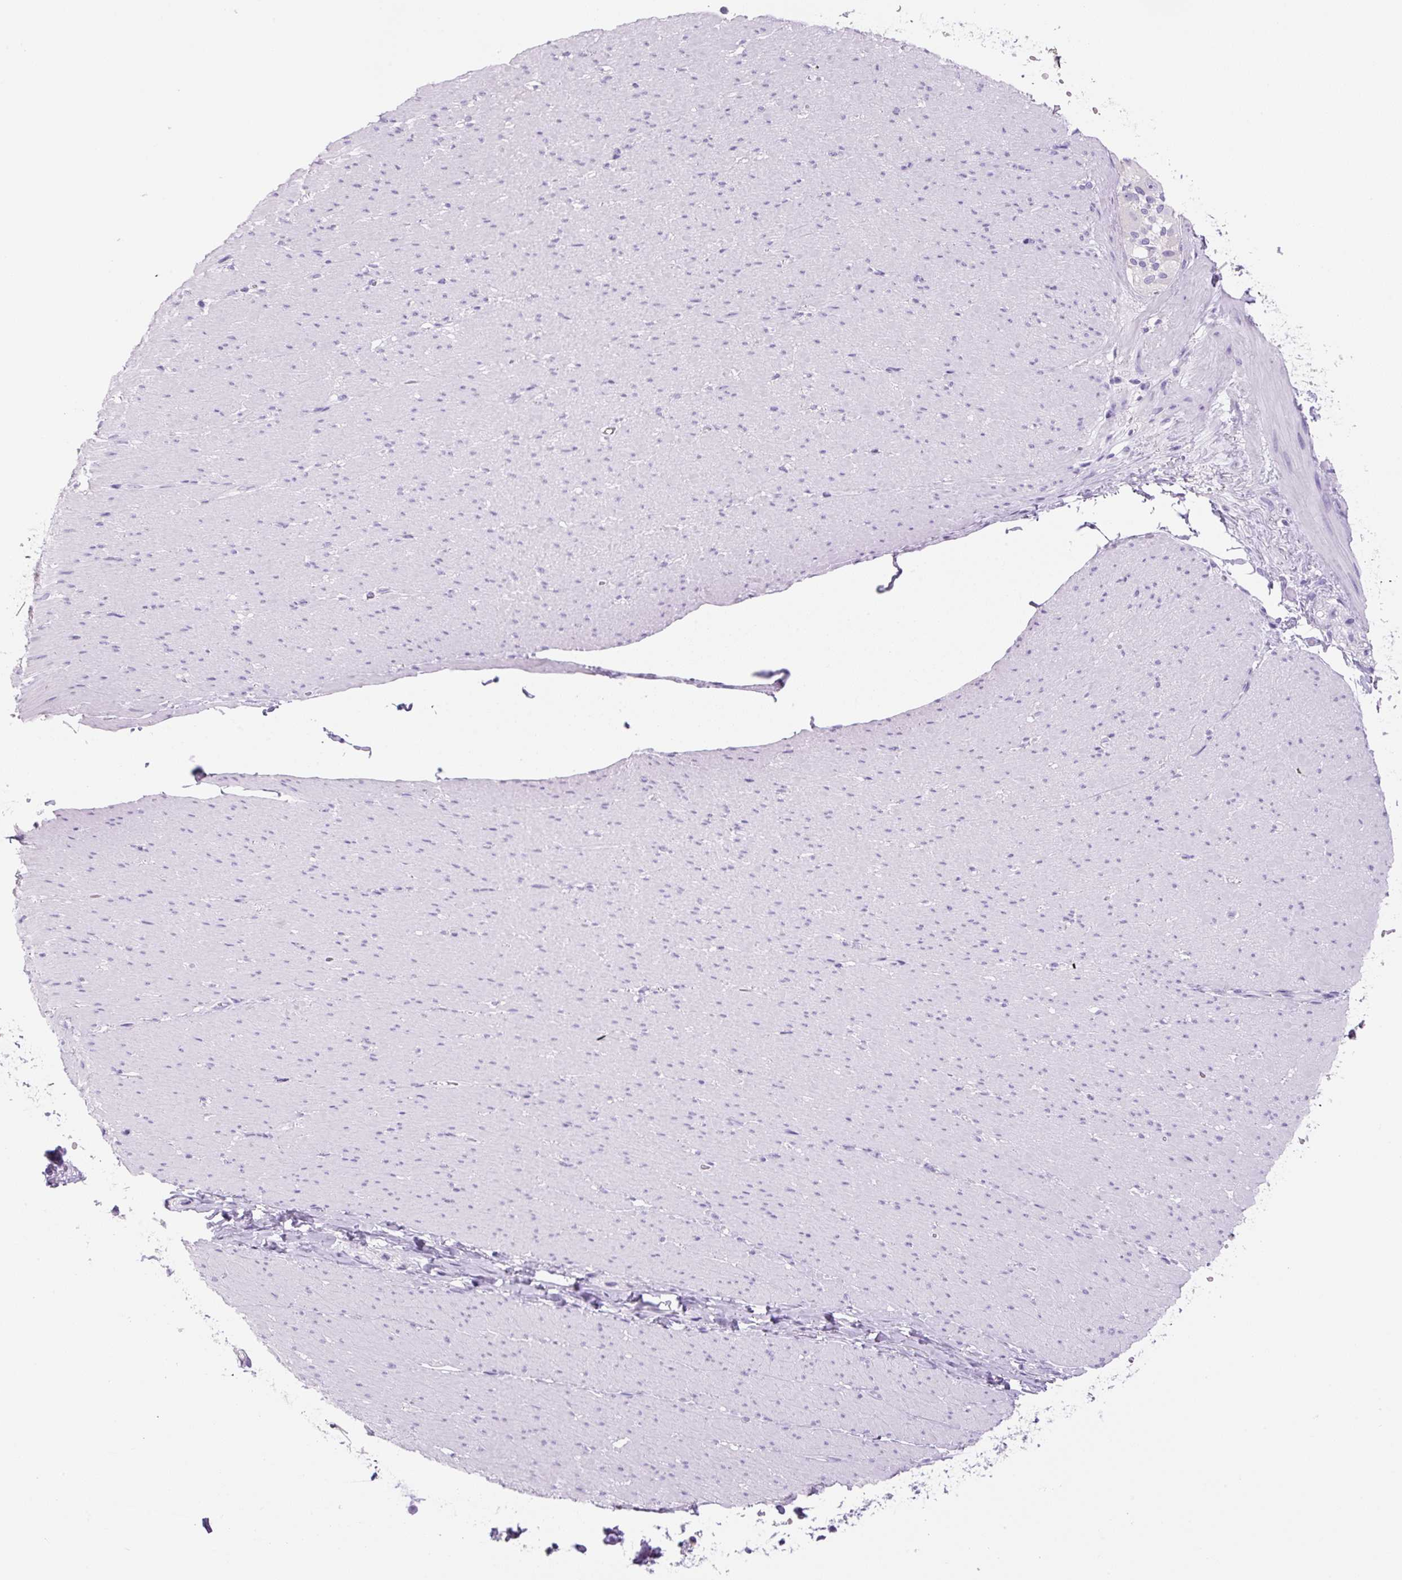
{"staining": {"intensity": "negative", "quantity": "none", "location": "none"}, "tissue": "smooth muscle", "cell_type": "Smooth muscle cells", "image_type": "normal", "snomed": [{"axis": "morphology", "description": "Normal tissue, NOS"}, {"axis": "topography", "description": "Smooth muscle"}, {"axis": "topography", "description": "Rectum"}], "caption": "The immunohistochemistry image has no significant positivity in smooth muscle cells of smooth muscle.", "gene": "PRRT1", "patient": {"sex": "male", "age": 53}}